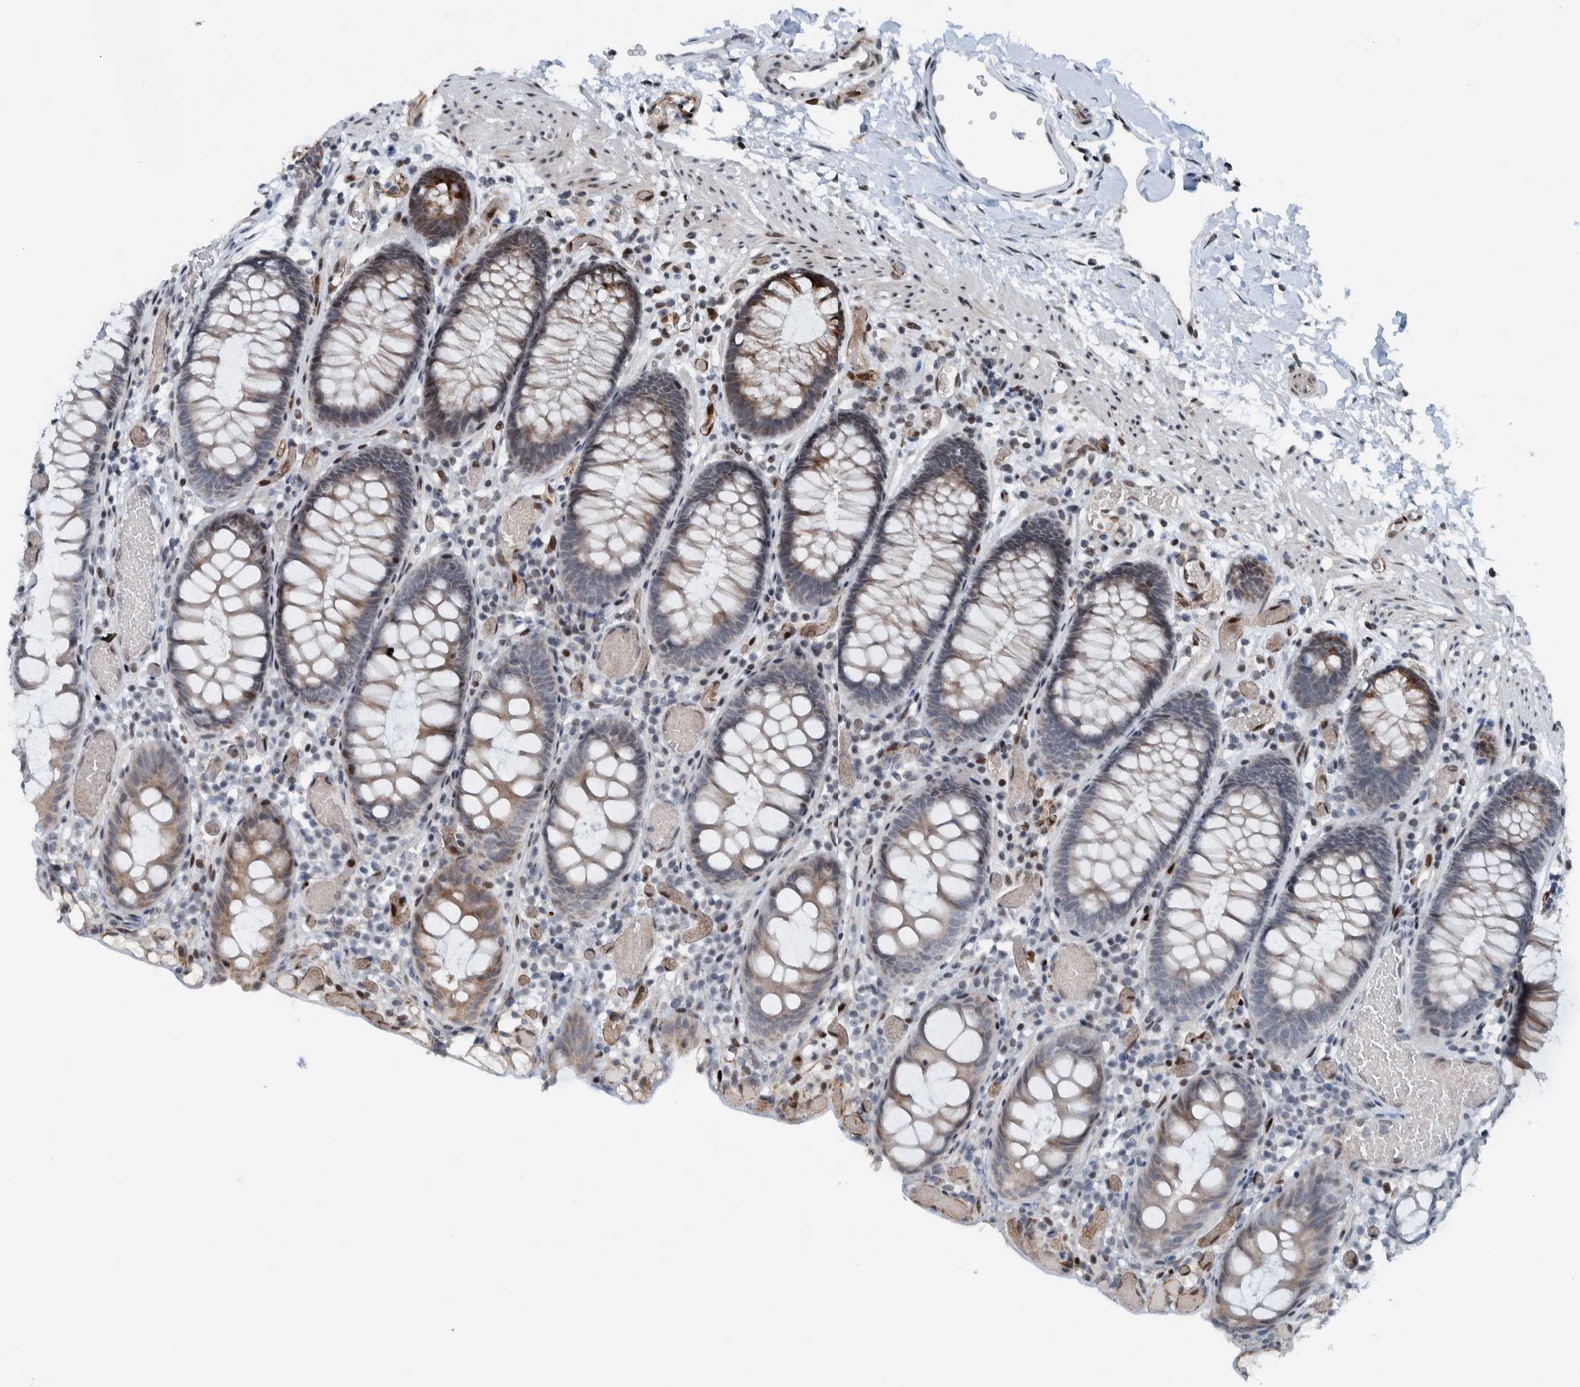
{"staining": {"intensity": "moderate", "quantity": "25%-75%", "location": "cytoplasmic/membranous"}, "tissue": "colon", "cell_type": "Endothelial cells", "image_type": "normal", "snomed": [{"axis": "morphology", "description": "Normal tissue, NOS"}, {"axis": "topography", "description": "Colon"}], "caption": "This image shows unremarkable colon stained with immunohistochemistry (IHC) to label a protein in brown. The cytoplasmic/membranous of endothelial cells show moderate positivity for the protein. Nuclei are counter-stained blue.", "gene": "ZNF366", "patient": {"sex": "male", "age": 14}}